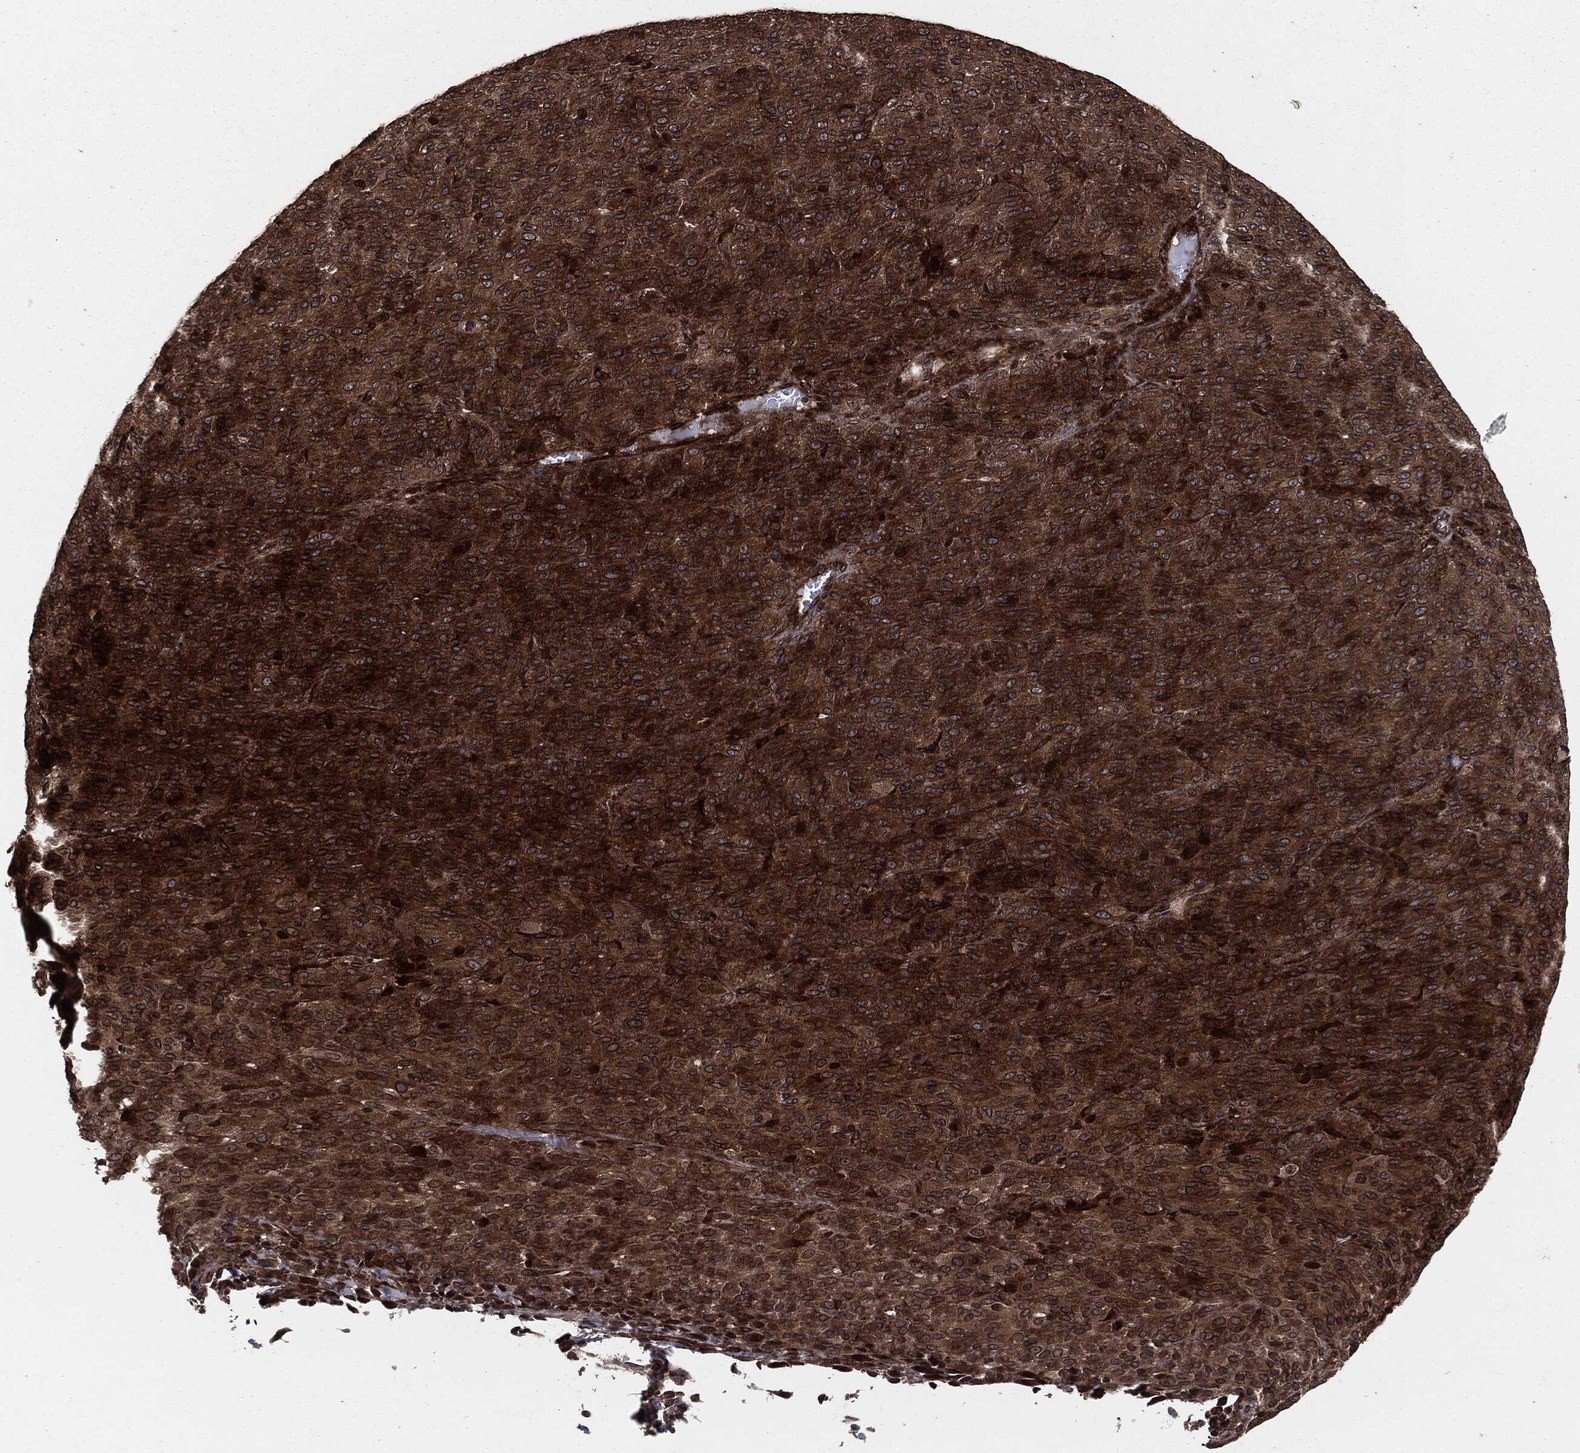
{"staining": {"intensity": "strong", "quantity": ">75%", "location": "cytoplasmic/membranous"}, "tissue": "melanoma", "cell_type": "Tumor cells", "image_type": "cancer", "snomed": [{"axis": "morphology", "description": "Malignant melanoma, Metastatic site"}, {"axis": "topography", "description": "Brain"}], "caption": "Approximately >75% of tumor cells in human malignant melanoma (metastatic site) demonstrate strong cytoplasmic/membranous protein positivity as visualized by brown immunohistochemical staining.", "gene": "IFIT1", "patient": {"sex": "female", "age": 56}}